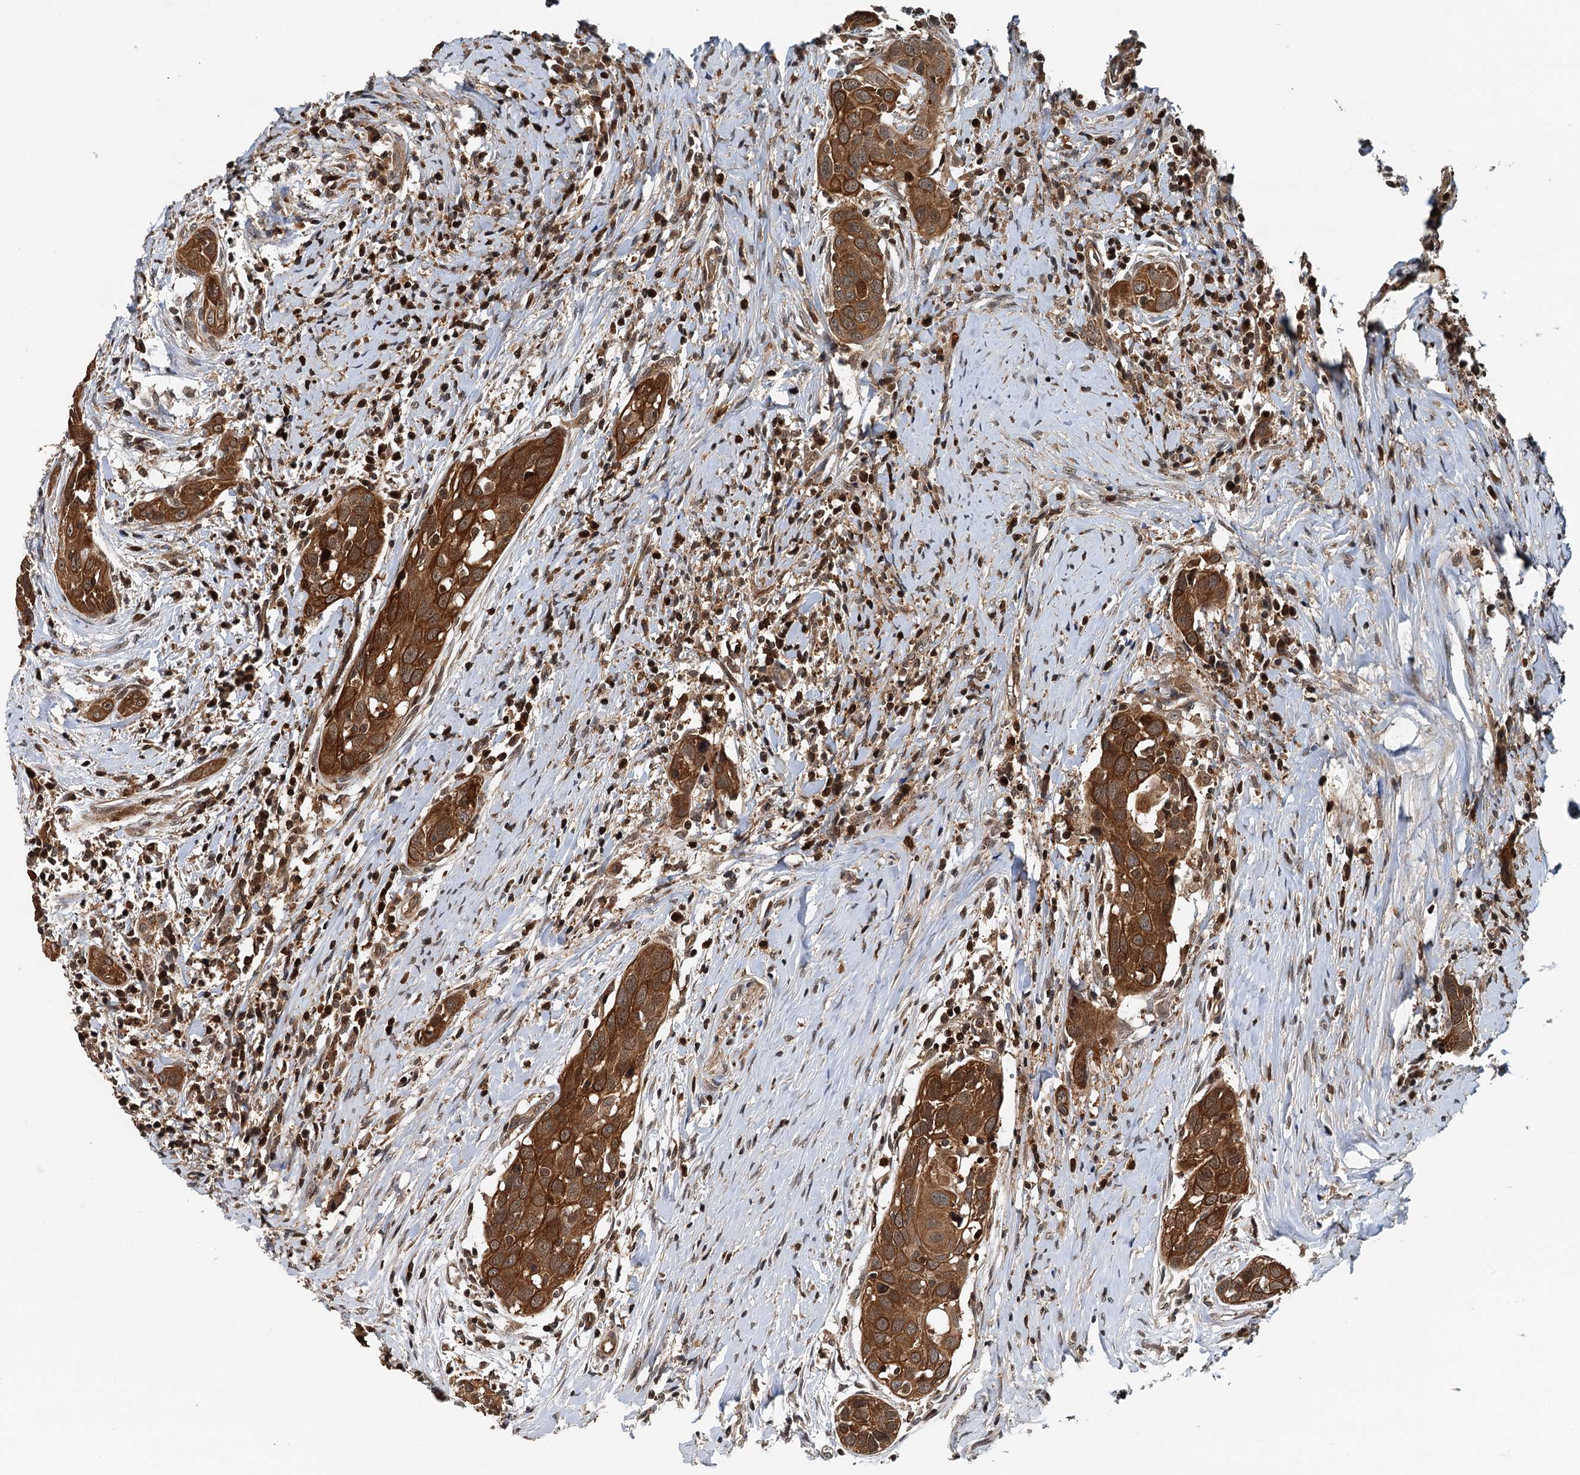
{"staining": {"intensity": "strong", "quantity": ">75%", "location": "cytoplasmic/membranous"}, "tissue": "head and neck cancer", "cell_type": "Tumor cells", "image_type": "cancer", "snomed": [{"axis": "morphology", "description": "Squamous cell carcinoma, NOS"}, {"axis": "topography", "description": "Oral tissue"}, {"axis": "topography", "description": "Head-Neck"}], "caption": "Immunohistochemistry photomicrograph of neoplastic tissue: head and neck cancer stained using immunohistochemistry (IHC) demonstrates high levels of strong protein expression localized specifically in the cytoplasmic/membranous of tumor cells, appearing as a cytoplasmic/membranous brown color.", "gene": "STUB1", "patient": {"sex": "female", "age": 50}}